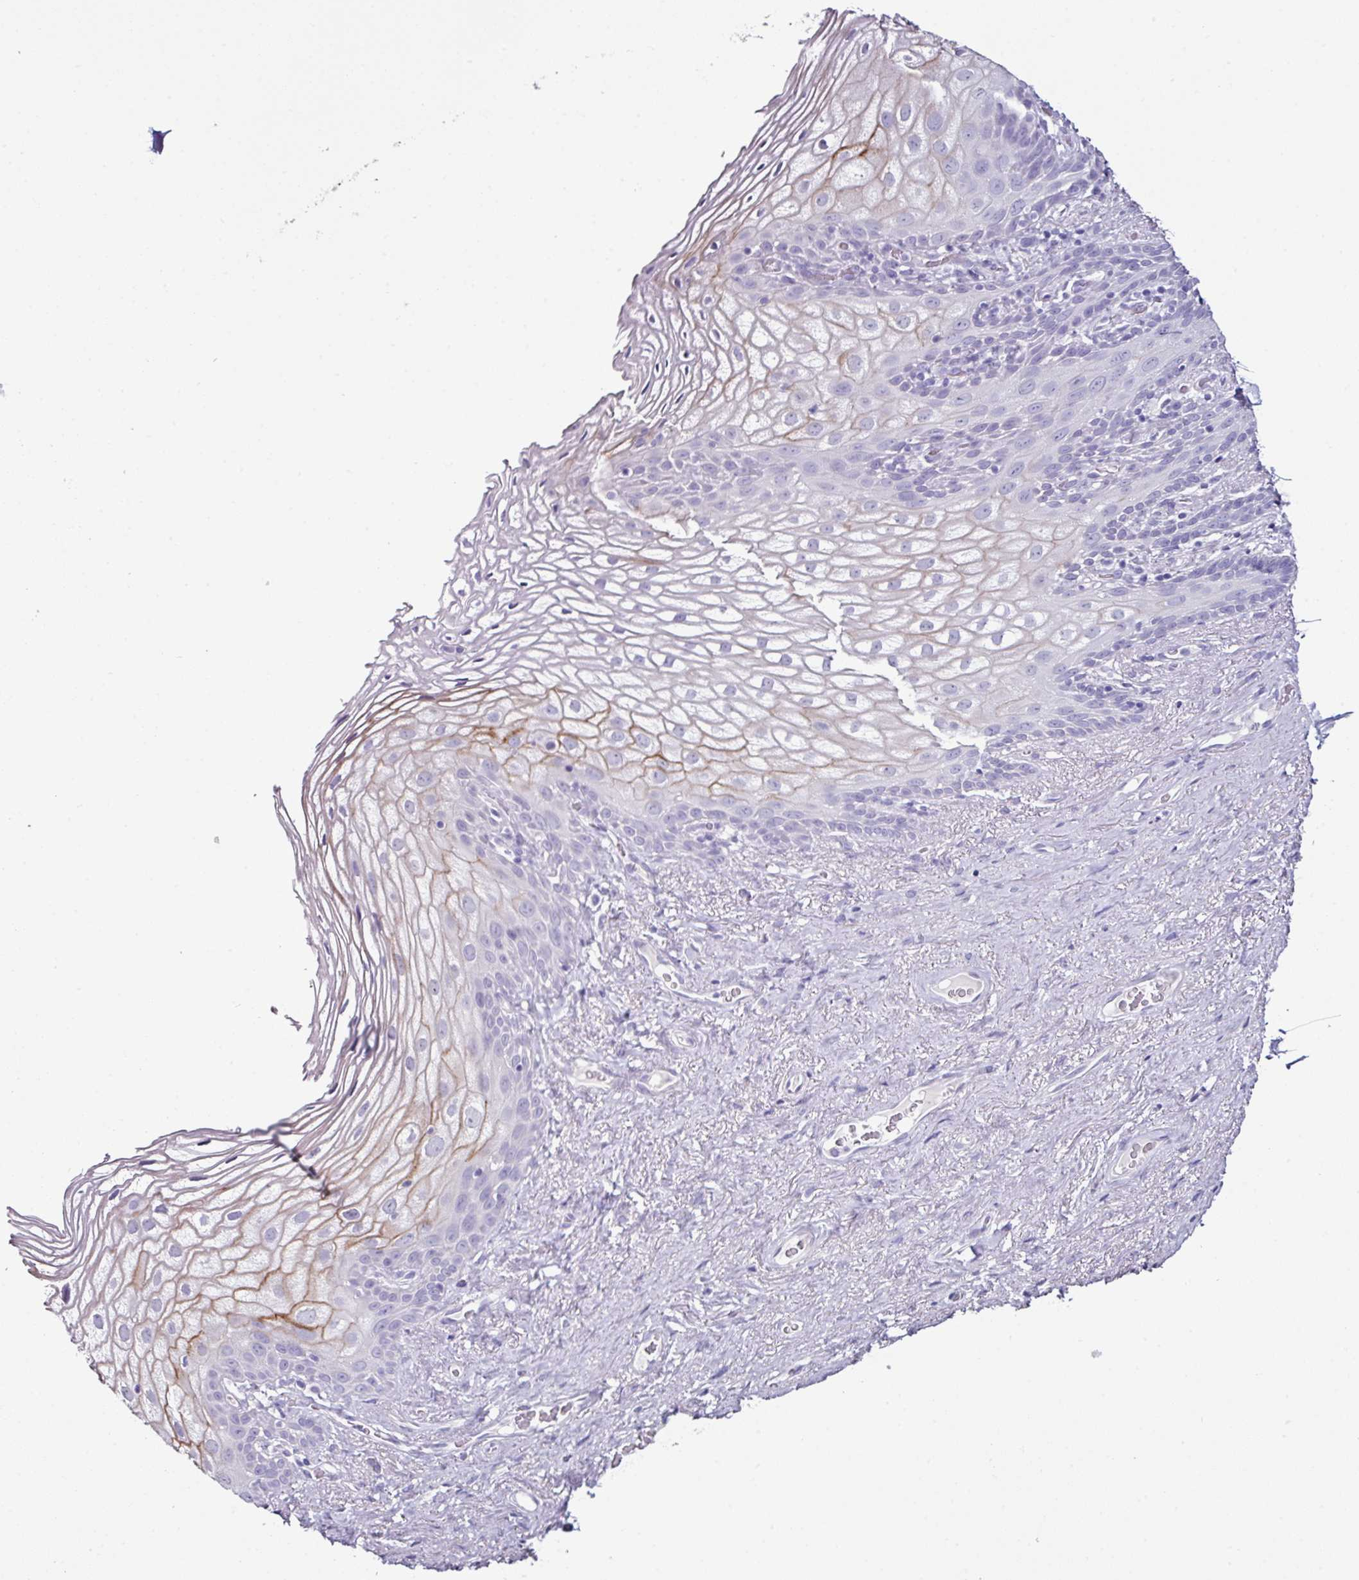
{"staining": {"intensity": "moderate", "quantity": "<25%", "location": "cytoplasmic/membranous"}, "tissue": "vagina", "cell_type": "Squamous epithelial cells", "image_type": "normal", "snomed": [{"axis": "morphology", "description": "Normal tissue, NOS"}, {"axis": "topography", "description": "Vagina"}, {"axis": "topography", "description": "Peripheral nerve tissue"}], "caption": "Unremarkable vagina reveals moderate cytoplasmic/membranous expression in about <25% of squamous epithelial cells, visualized by immunohistochemistry. The staining is performed using DAB brown chromogen to label protein expression. The nuclei are counter-stained blue using hematoxylin.", "gene": "GLP2R", "patient": {"sex": "female", "age": 71}}